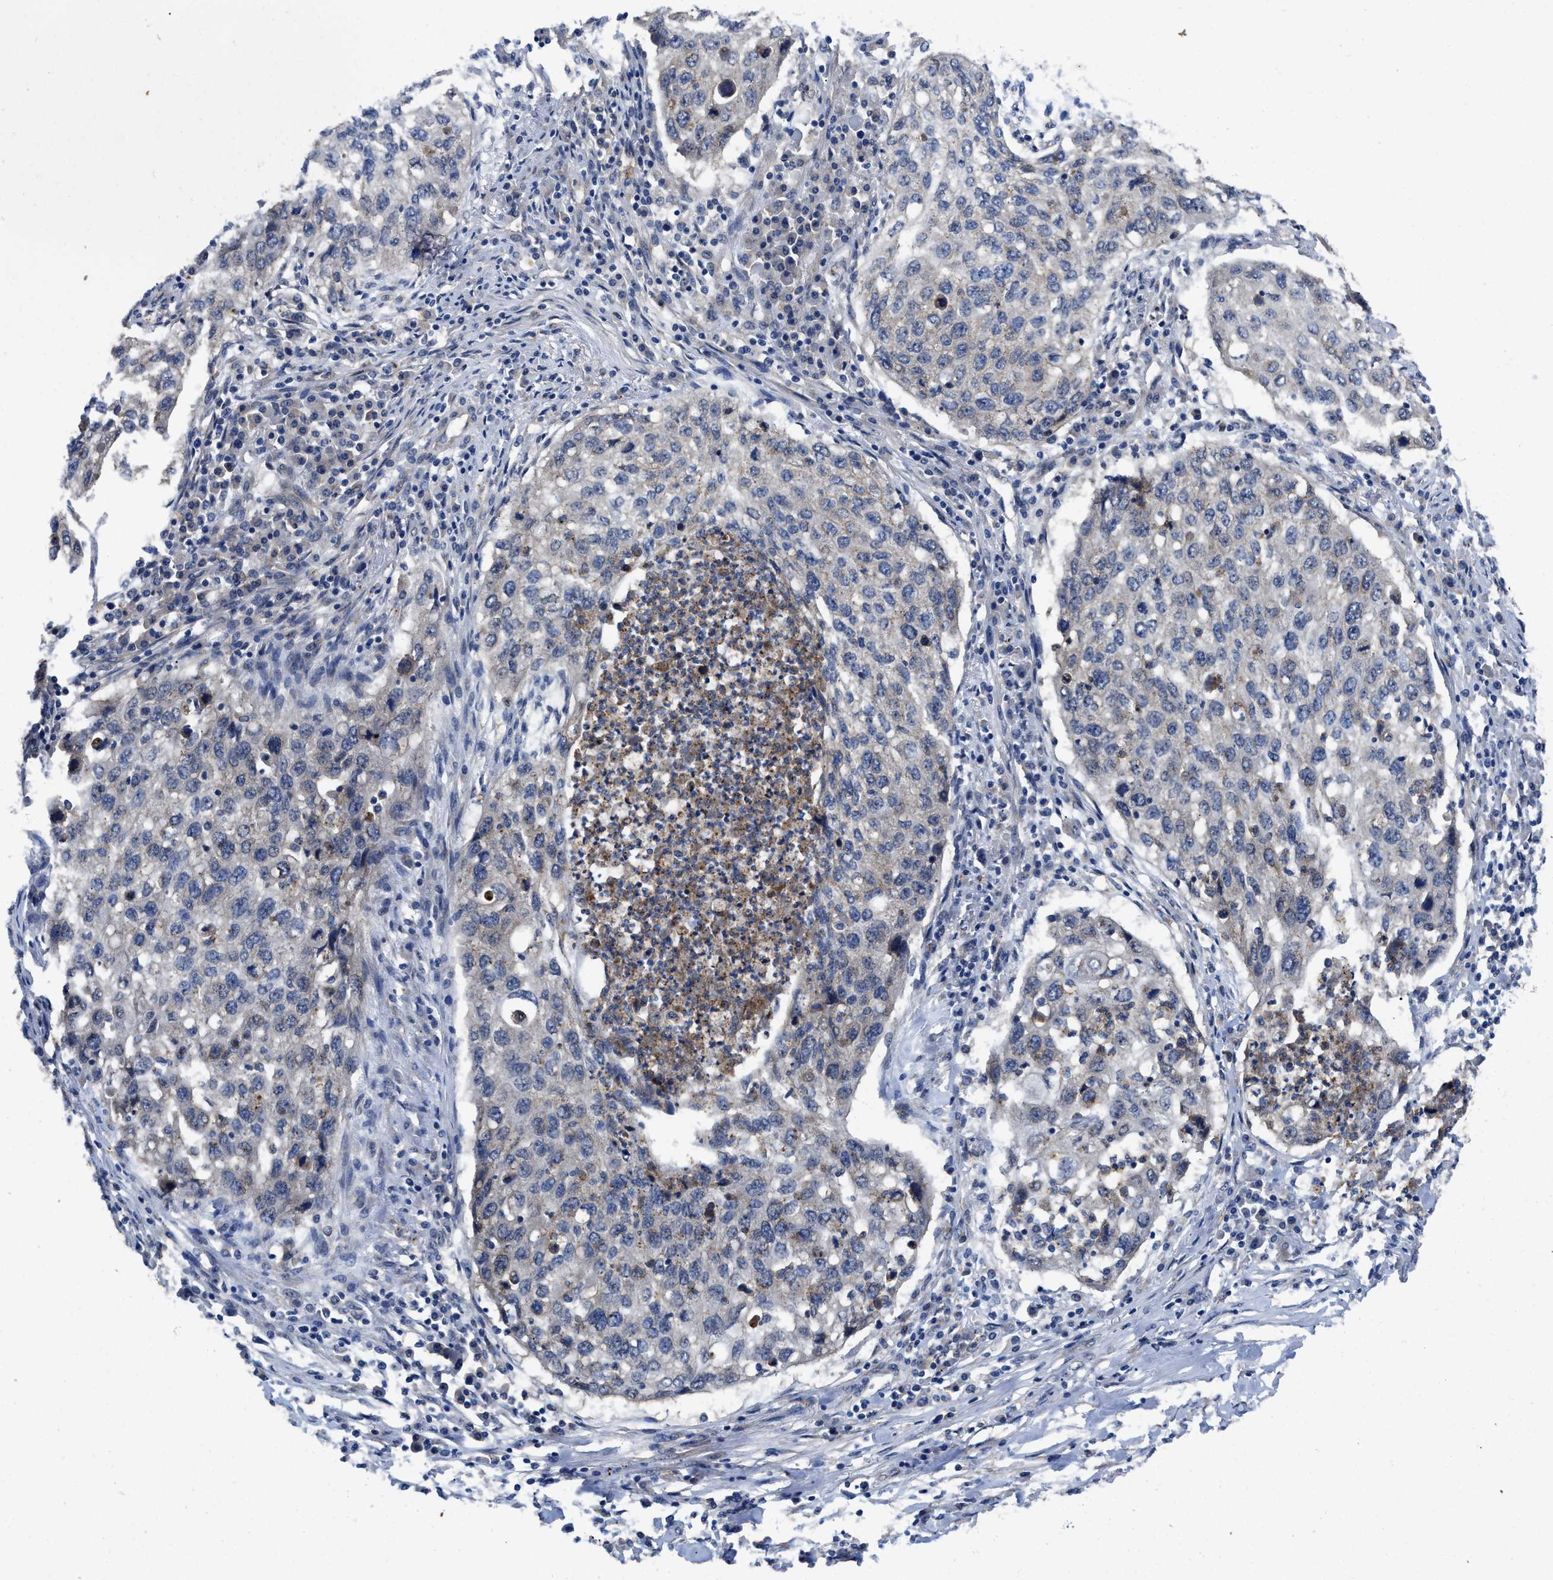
{"staining": {"intensity": "negative", "quantity": "none", "location": "none"}, "tissue": "lung cancer", "cell_type": "Tumor cells", "image_type": "cancer", "snomed": [{"axis": "morphology", "description": "Squamous cell carcinoma, NOS"}, {"axis": "topography", "description": "Lung"}], "caption": "Human squamous cell carcinoma (lung) stained for a protein using IHC exhibits no staining in tumor cells.", "gene": "PKD2", "patient": {"sex": "female", "age": 63}}